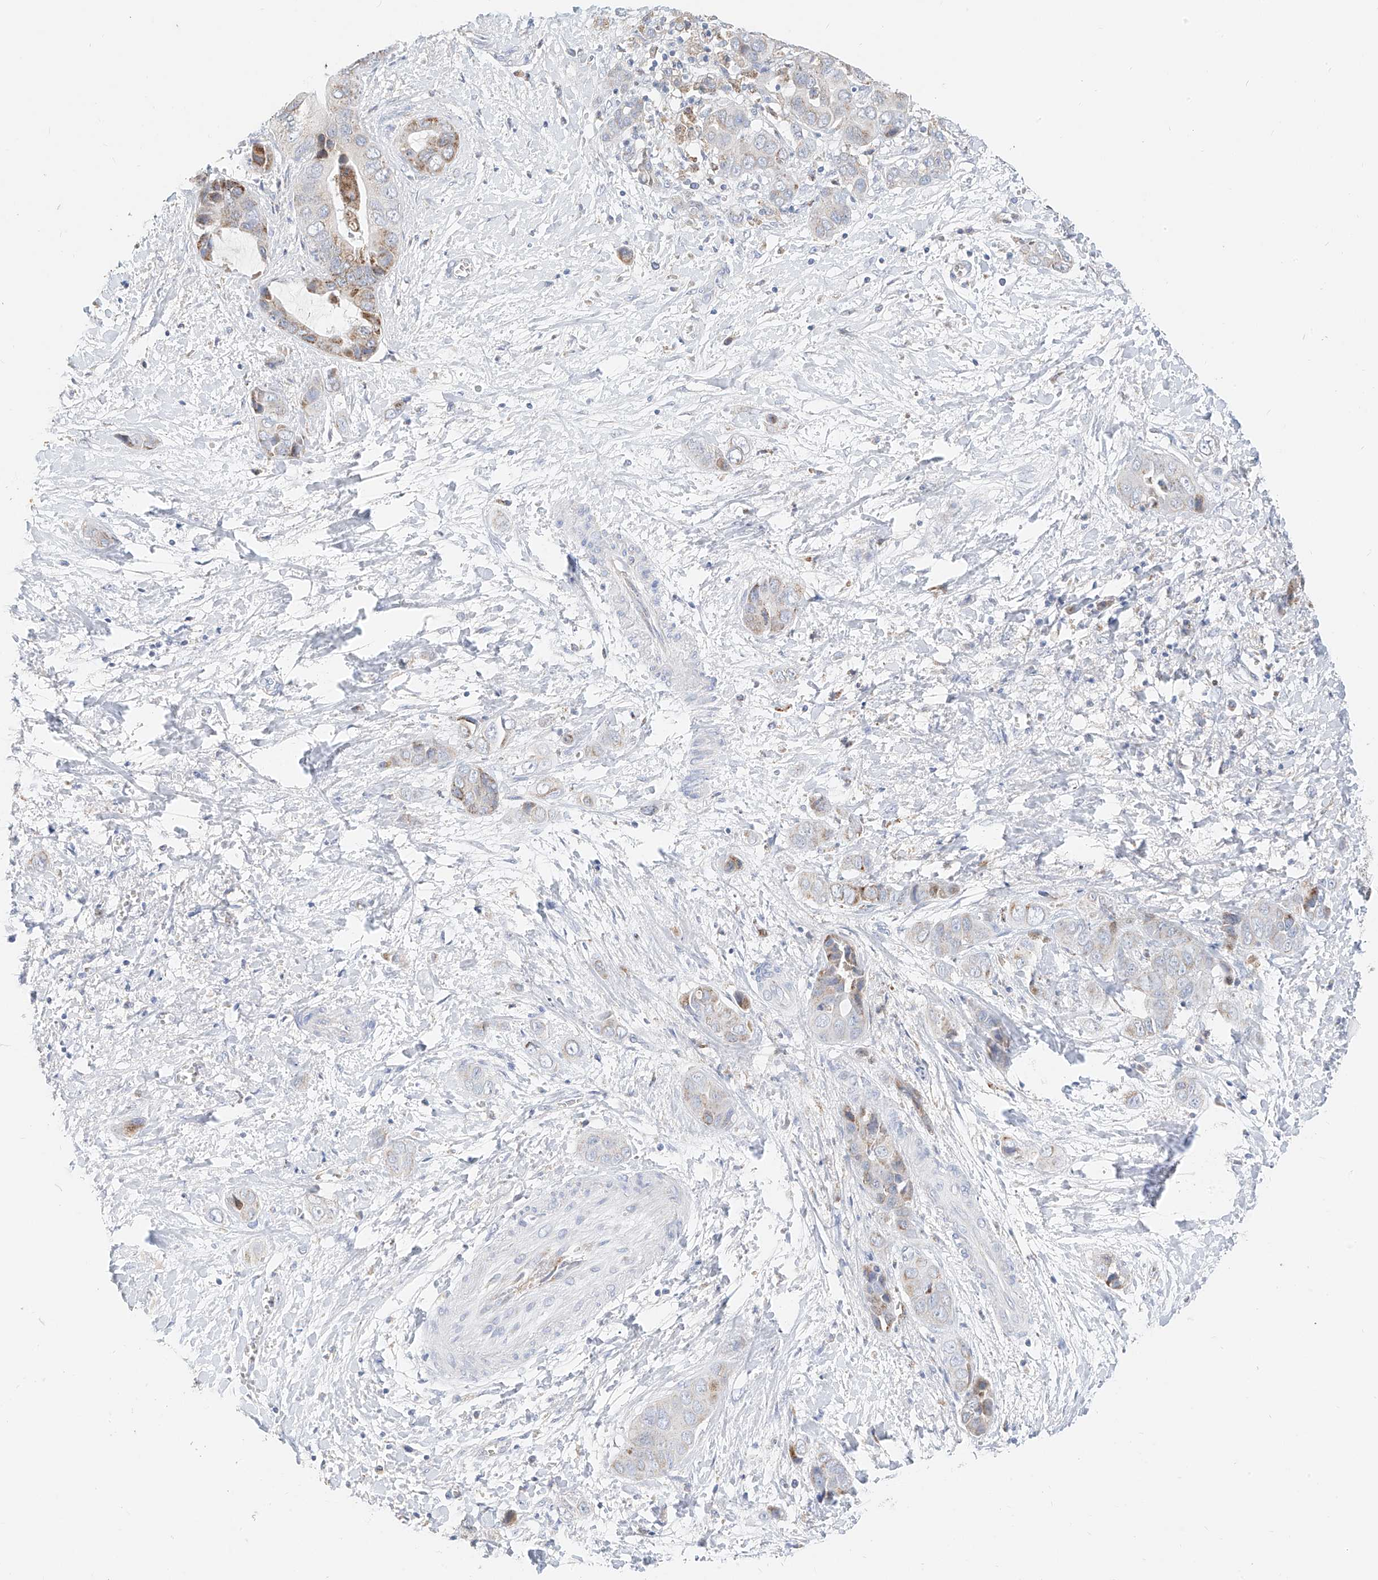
{"staining": {"intensity": "moderate", "quantity": "<25%", "location": "cytoplasmic/membranous"}, "tissue": "liver cancer", "cell_type": "Tumor cells", "image_type": "cancer", "snomed": [{"axis": "morphology", "description": "Cholangiocarcinoma"}, {"axis": "topography", "description": "Liver"}], "caption": "Protein expression analysis of liver cancer displays moderate cytoplasmic/membranous expression in about <25% of tumor cells.", "gene": "RASA2", "patient": {"sex": "female", "age": 52}}